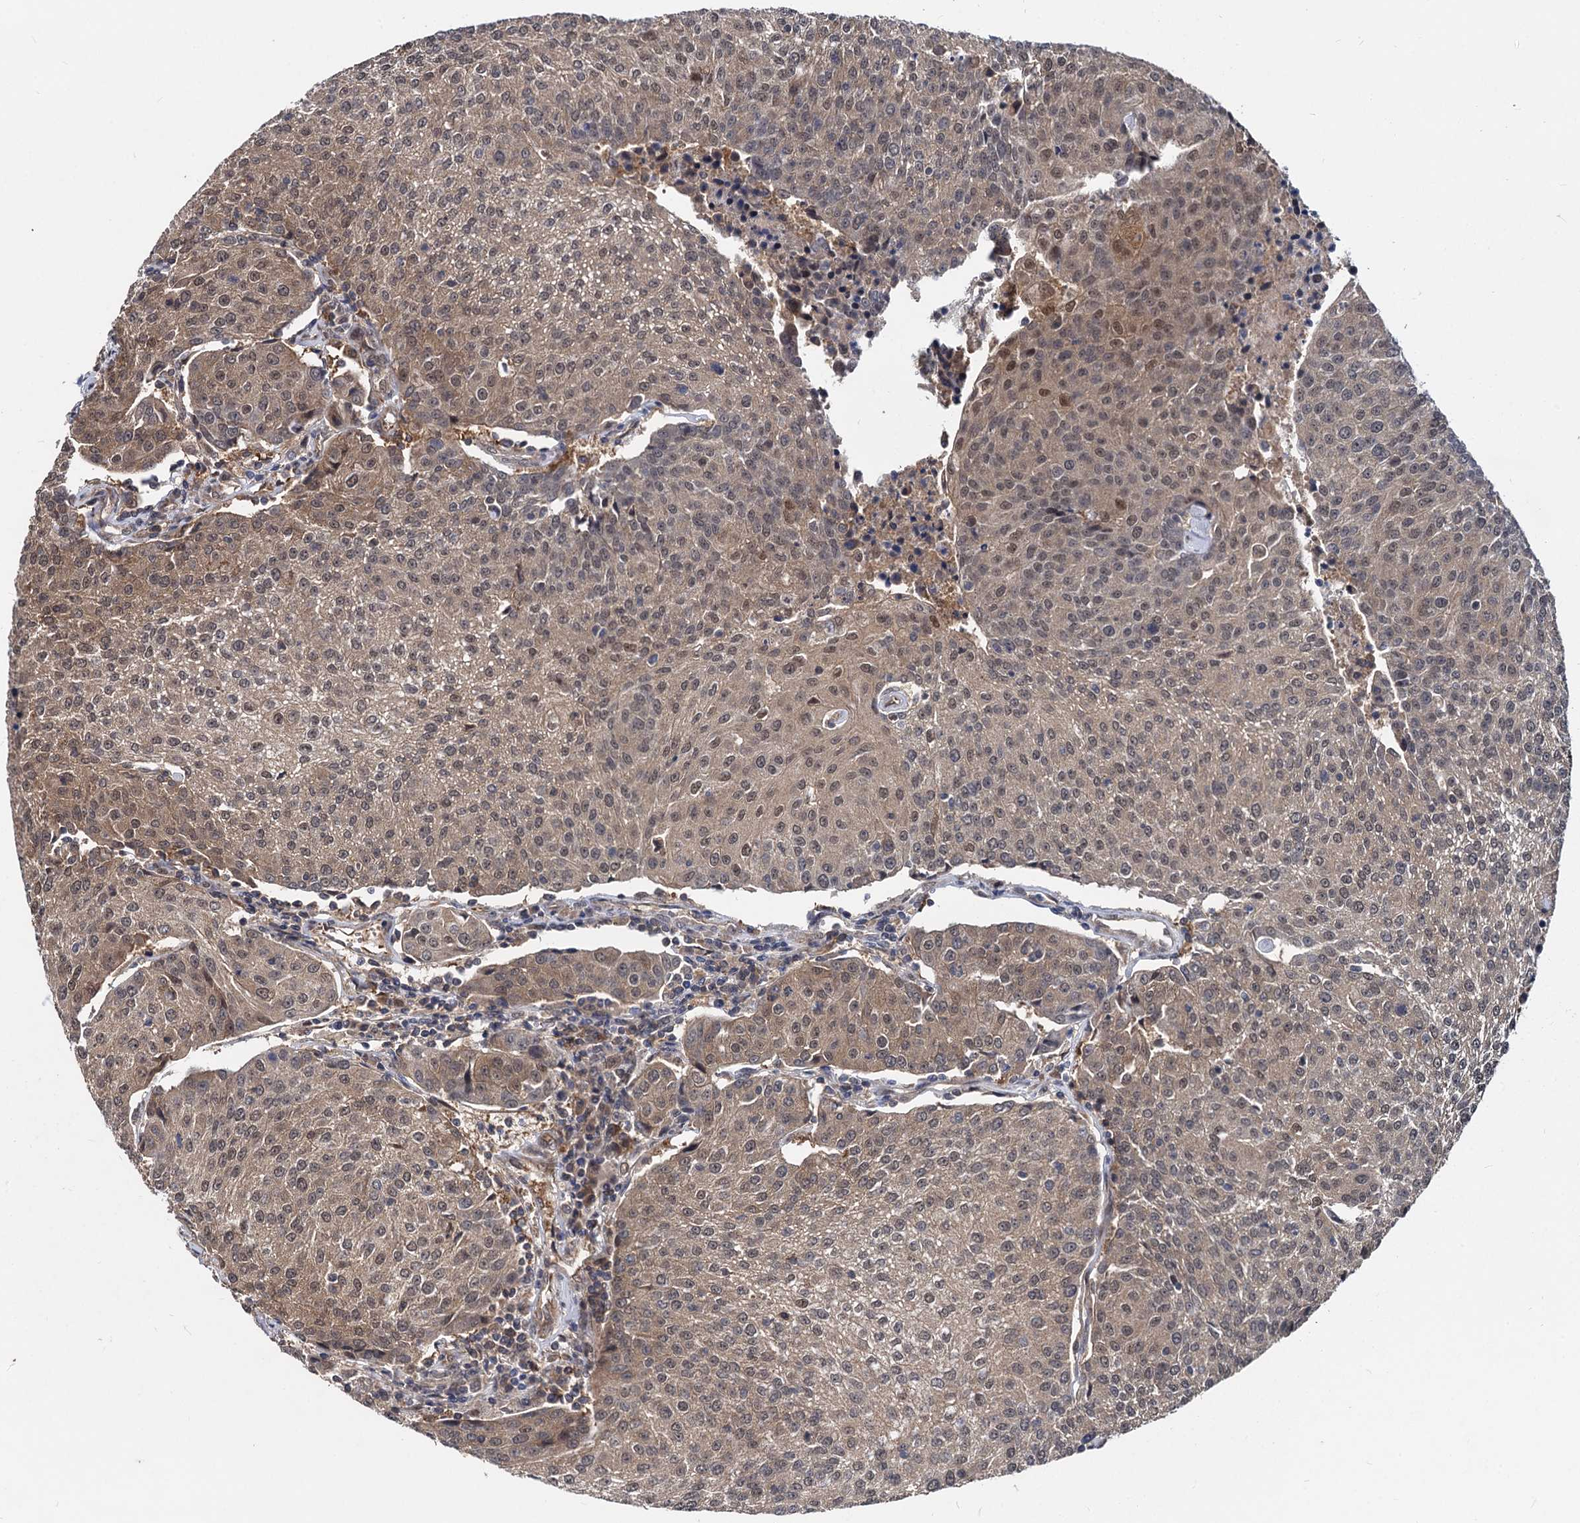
{"staining": {"intensity": "weak", "quantity": ">75%", "location": "cytoplasmic/membranous,nuclear"}, "tissue": "urothelial cancer", "cell_type": "Tumor cells", "image_type": "cancer", "snomed": [{"axis": "morphology", "description": "Urothelial carcinoma, High grade"}, {"axis": "topography", "description": "Urinary bladder"}], "caption": "High-power microscopy captured an immunohistochemistry (IHC) photomicrograph of urothelial cancer, revealing weak cytoplasmic/membranous and nuclear positivity in approximately >75% of tumor cells.", "gene": "PSMD4", "patient": {"sex": "female", "age": 85}}